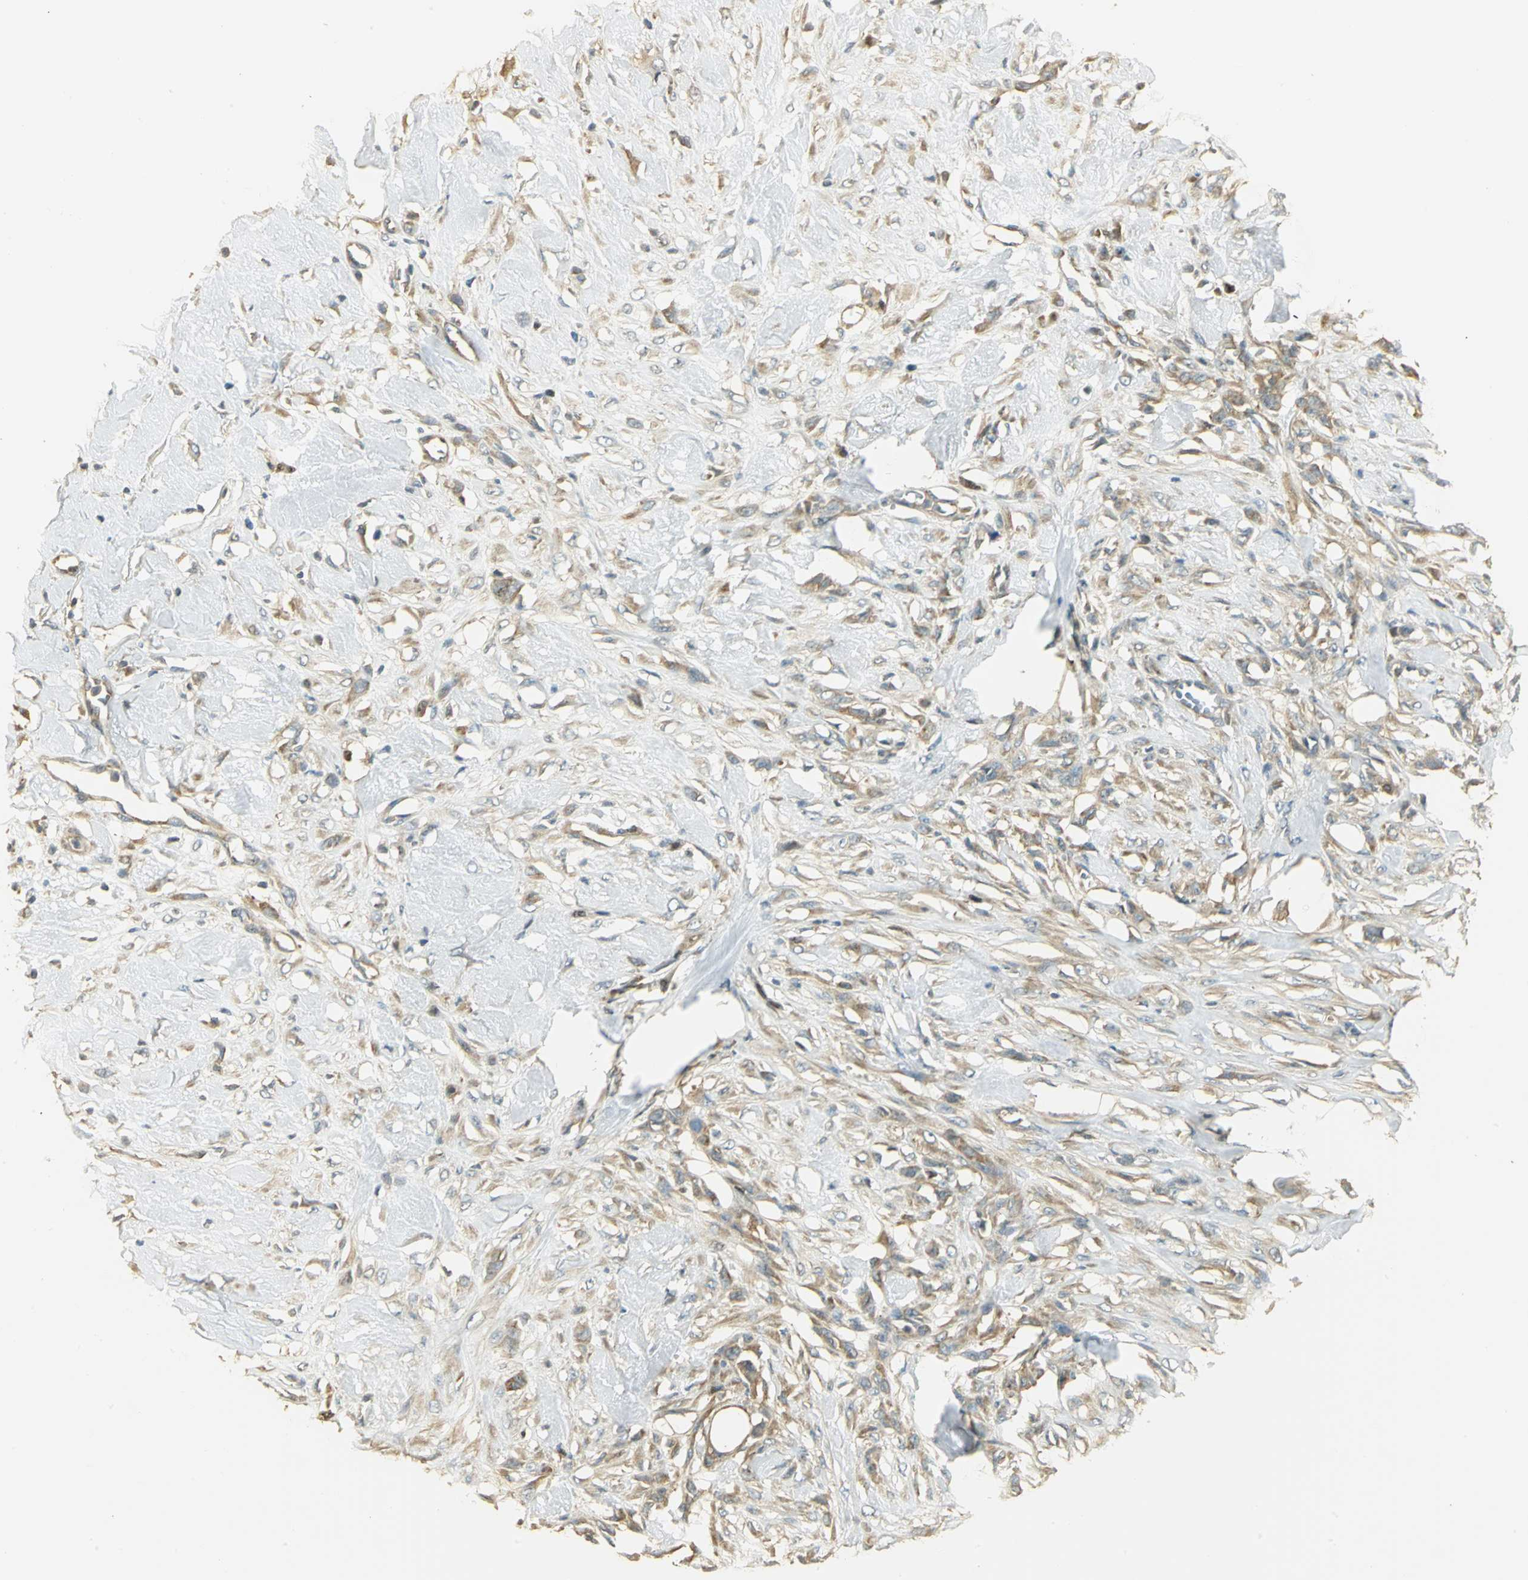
{"staining": {"intensity": "moderate", "quantity": ">75%", "location": "cytoplasmic/membranous"}, "tissue": "skin cancer", "cell_type": "Tumor cells", "image_type": "cancer", "snomed": [{"axis": "morphology", "description": "Normal tissue, NOS"}, {"axis": "morphology", "description": "Squamous cell carcinoma, NOS"}, {"axis": "topography", "description": "Skin"}], "caption": "Immunohistochemical staining of human skin squamous cell carcinoma displays medium levels of moderate cytoplasmic/membranous positivity in about >75% of tumor cells. The protein is stained brown, and the nuclei are stained in blue (DAB IHC with brightfield microscopy, high magnification).", "gene": "RARS1", "patient": {"sex": "female", "age": 59}}